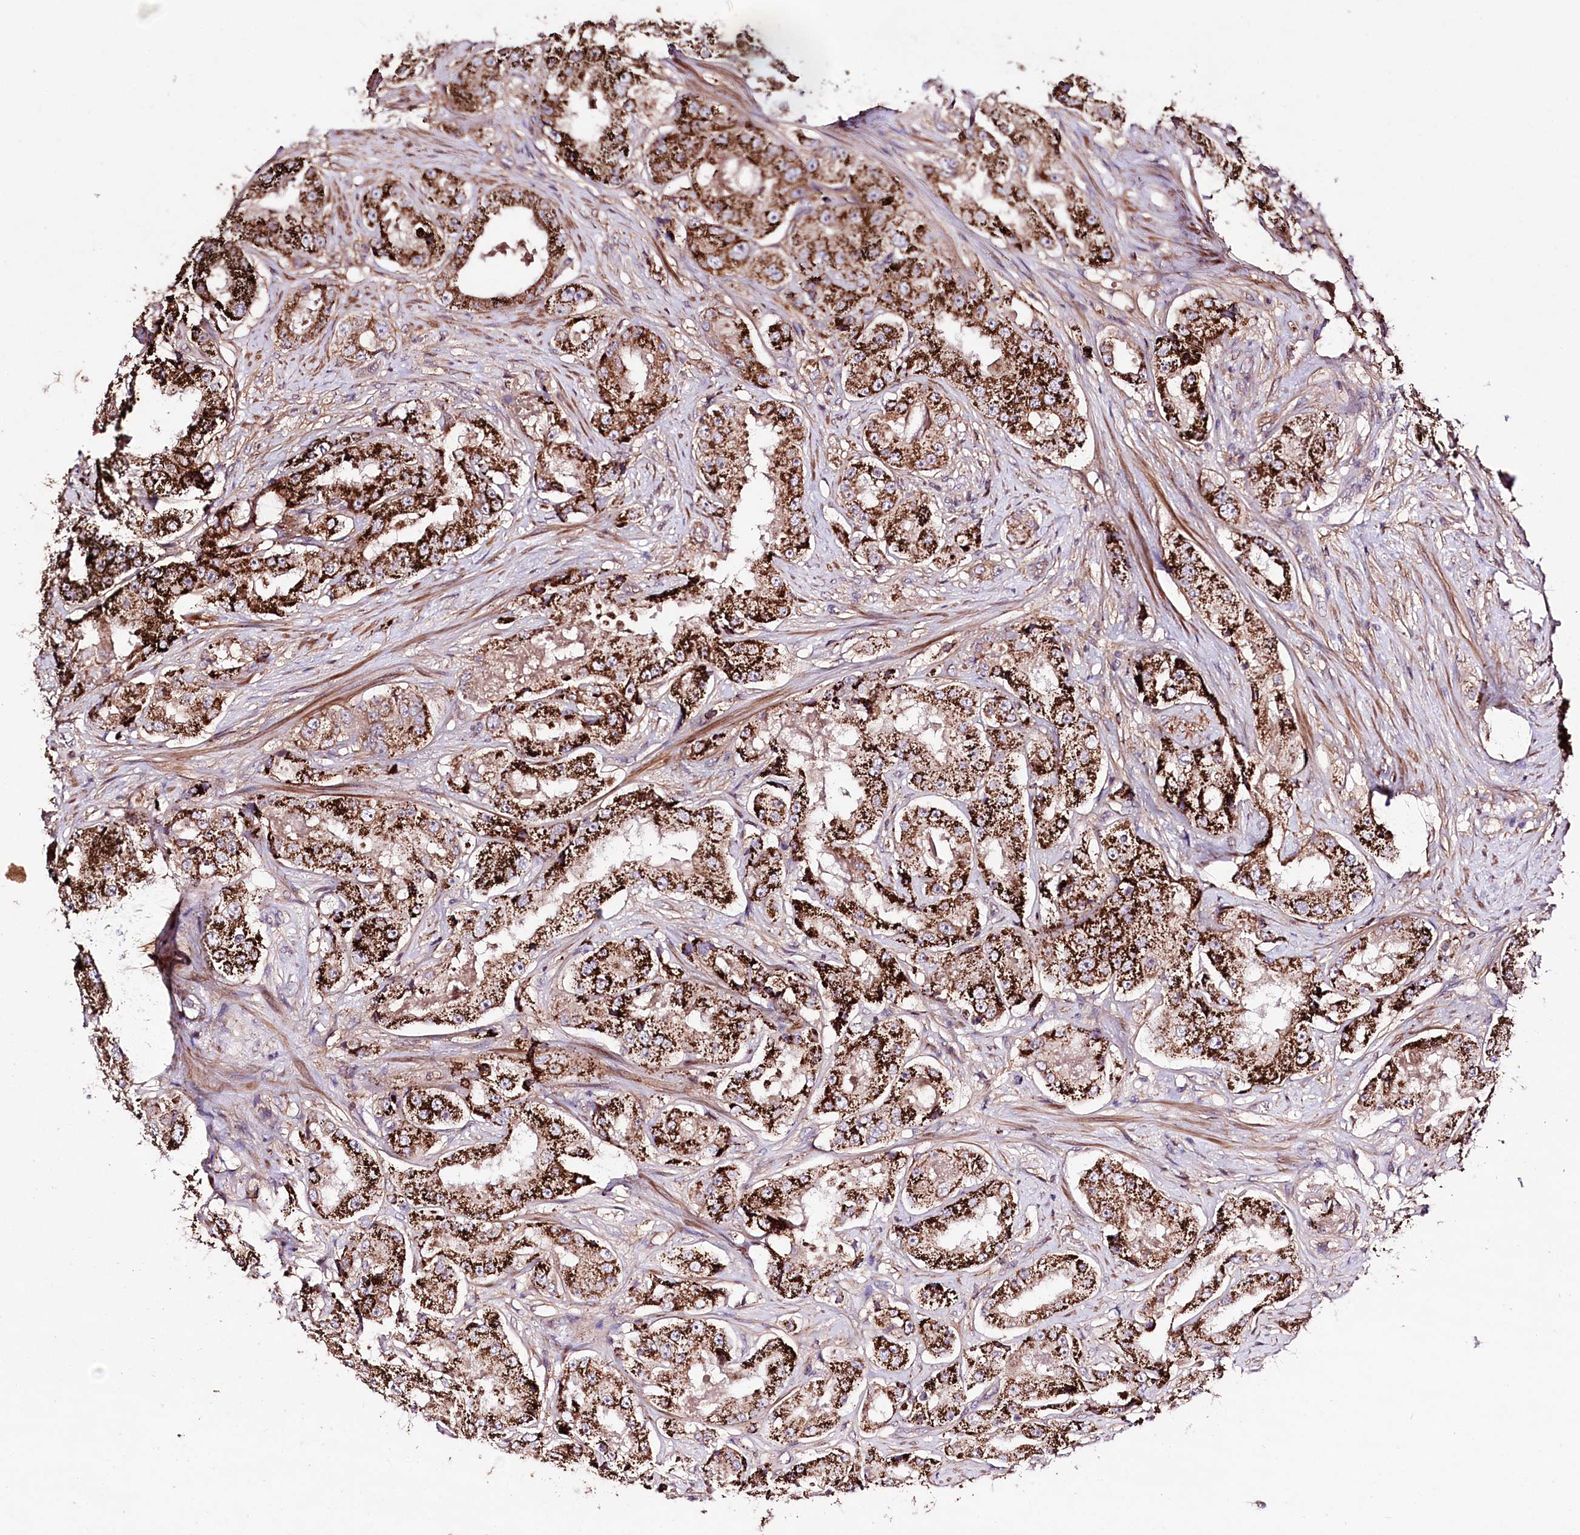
{"staining": {"intensity": "strong", "quantity": ">75%", "location": "cytoplasmic/membranous"}, "tissue": "prostate cancer", "cell_type": "Tumor cells", "image_type": "cancer", "snomed": [{"axis": "morphology", "description": "Adenocarcinoma, High grade"}, {"axis": "topography", "description": "Prostate"}], "caption": "Prostate high-grade adenocarcinoma was stained to show a protein in brown. There is high levels of strong cytoplasmic/membranous staining in about >75% of tumor cells.", "gene": "WWC1", "patient": {"sex": "male", "age": 73}}